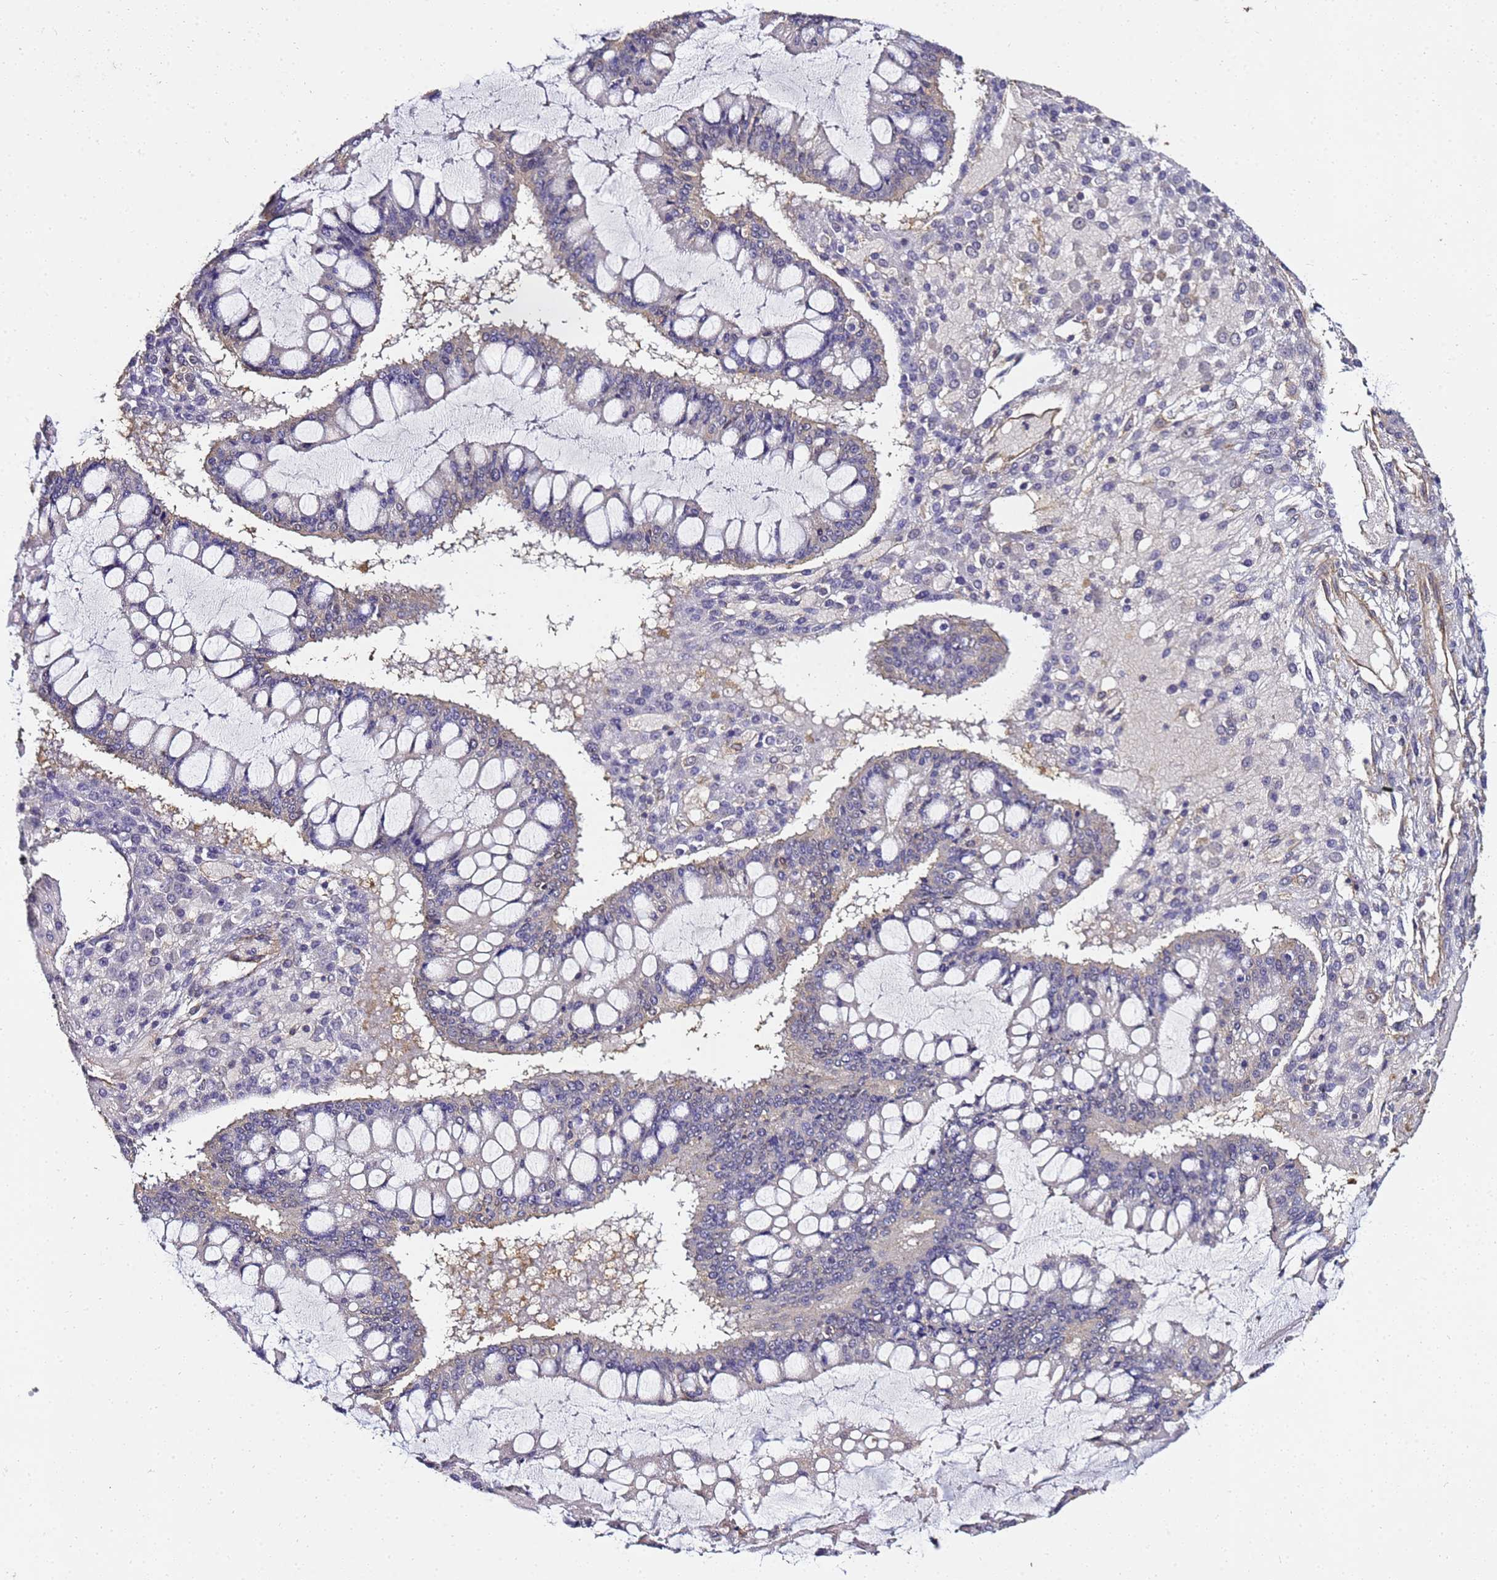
{"staining": {"intensity": "negative", "quantity": "none", "location": "none"}, "tissue": "ovarian cancer", "cell_type": "Tumor cells", "image_type": "cancer", "snomed": [{"axis": "morphology", "description": "Cystadenocarcinoma, mucinous, NOS"}, {"axis": "topography", "description": "Ovary"}], "caption": "Immunohistochemistry of human mucinous cystadenocarcinoma (ovarian) displays no positivity in tumor cells.", "gene": "ENOPH1", "patient": {"sex": "female", "age": 73}}